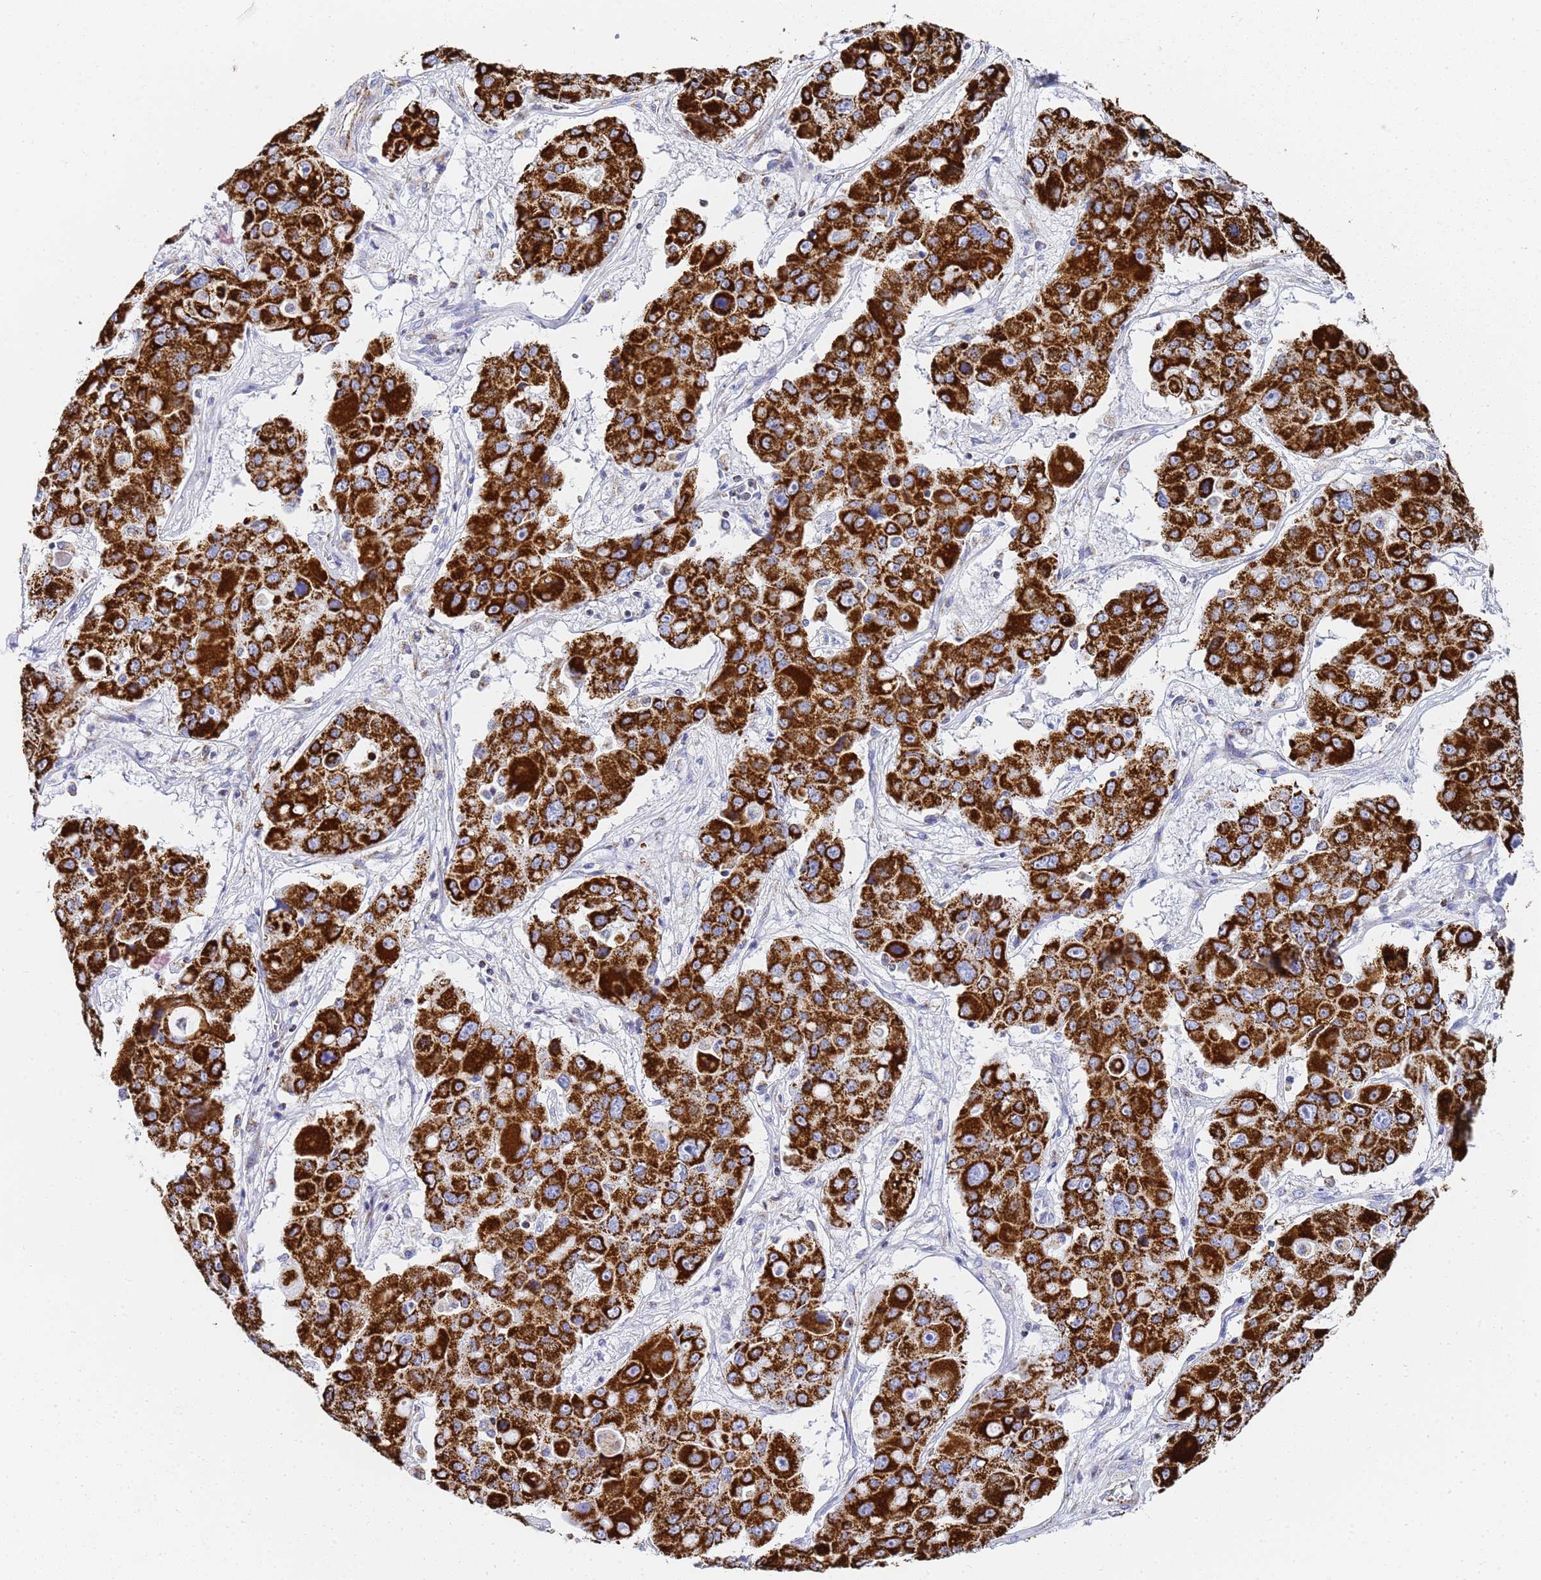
{"staining": {"intensity": "strong", "quantity": ">75%", "location": "cytoplasmic/membranous"}, "tissue": "liver cancer", "cell_type": "Tumor cells", "image_type": "cancer", "snomed": [{"axis": "morphology", "description": "Cholangiocarcinoma"}, {"axis": "topography", "description": "Liver"}], "caption": "A high-resolution photomicrograph shows immunohistochemistry staining of liver cancer (cholangiocarcinoma), which shows strong cytoplasmic/membranous expression in approximately >75% of tumor cells. (DAB (3,3'-diaminobenzidine) IHC, brown staining for protein, blue staining for nuclei).", "gene": "CNIH4", "patient": {"sex": "male", "age": 67}}